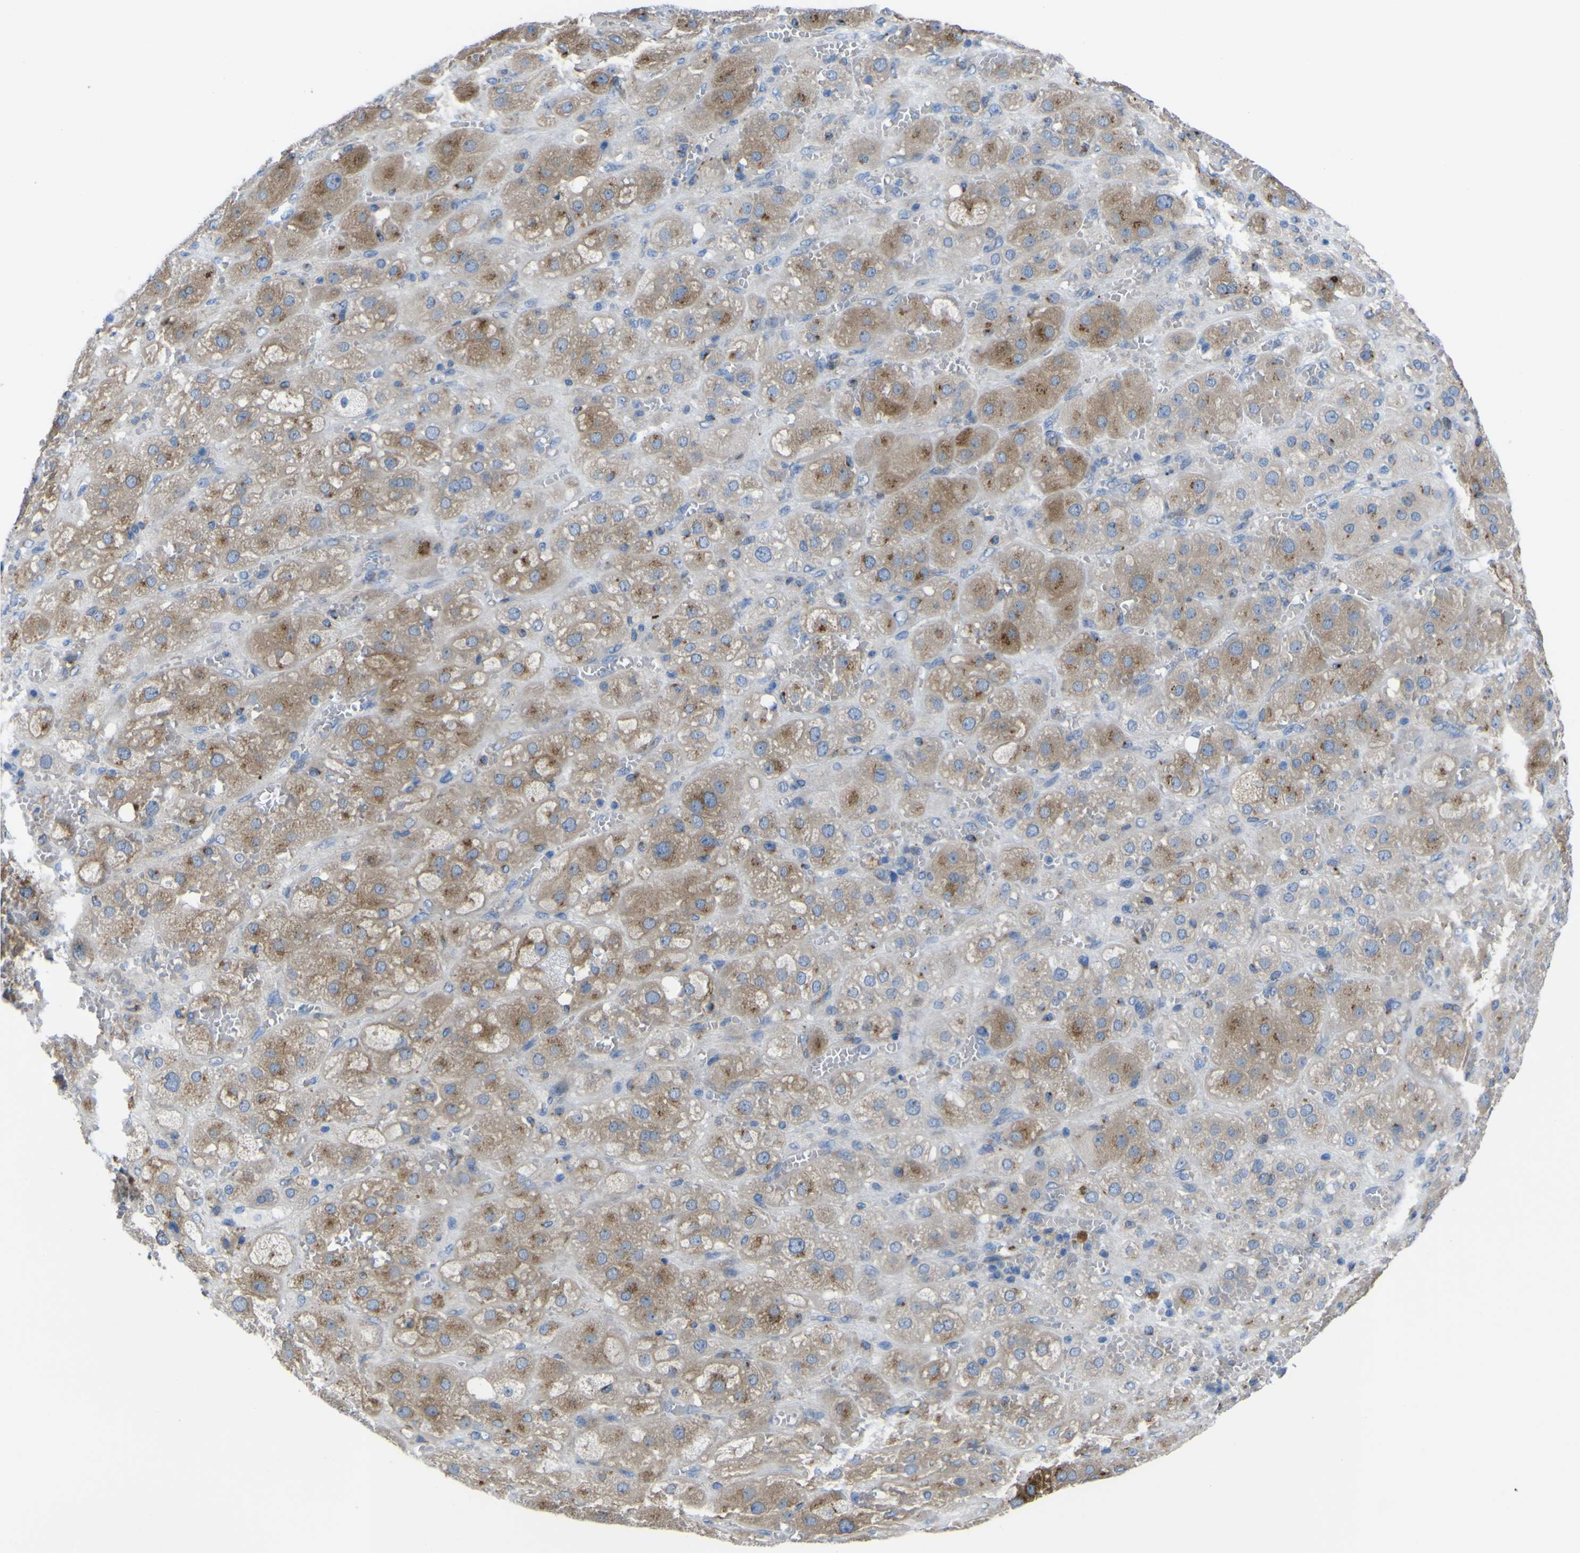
{"staining": {"intensity": "weak", "quantity": "25%-75%", "location": "cytoplasmic/membranous"}, "tissue": "adrenal gland", "cell_type": "Glandular cells", "image_type": "normal", "snomed": [{"axis": "morphology", "description": "Normal tissue, NOS"}, {"axis": "topography", "description": "Adrenal gland"}], "caption": "Glandular cells exhibit weak cytoplasmic/membranous expression in about 25%-75% of cells in unremarkable adrenal gland.", "gene": "CST3", "patient": {"sex": "female", "age": 47}}